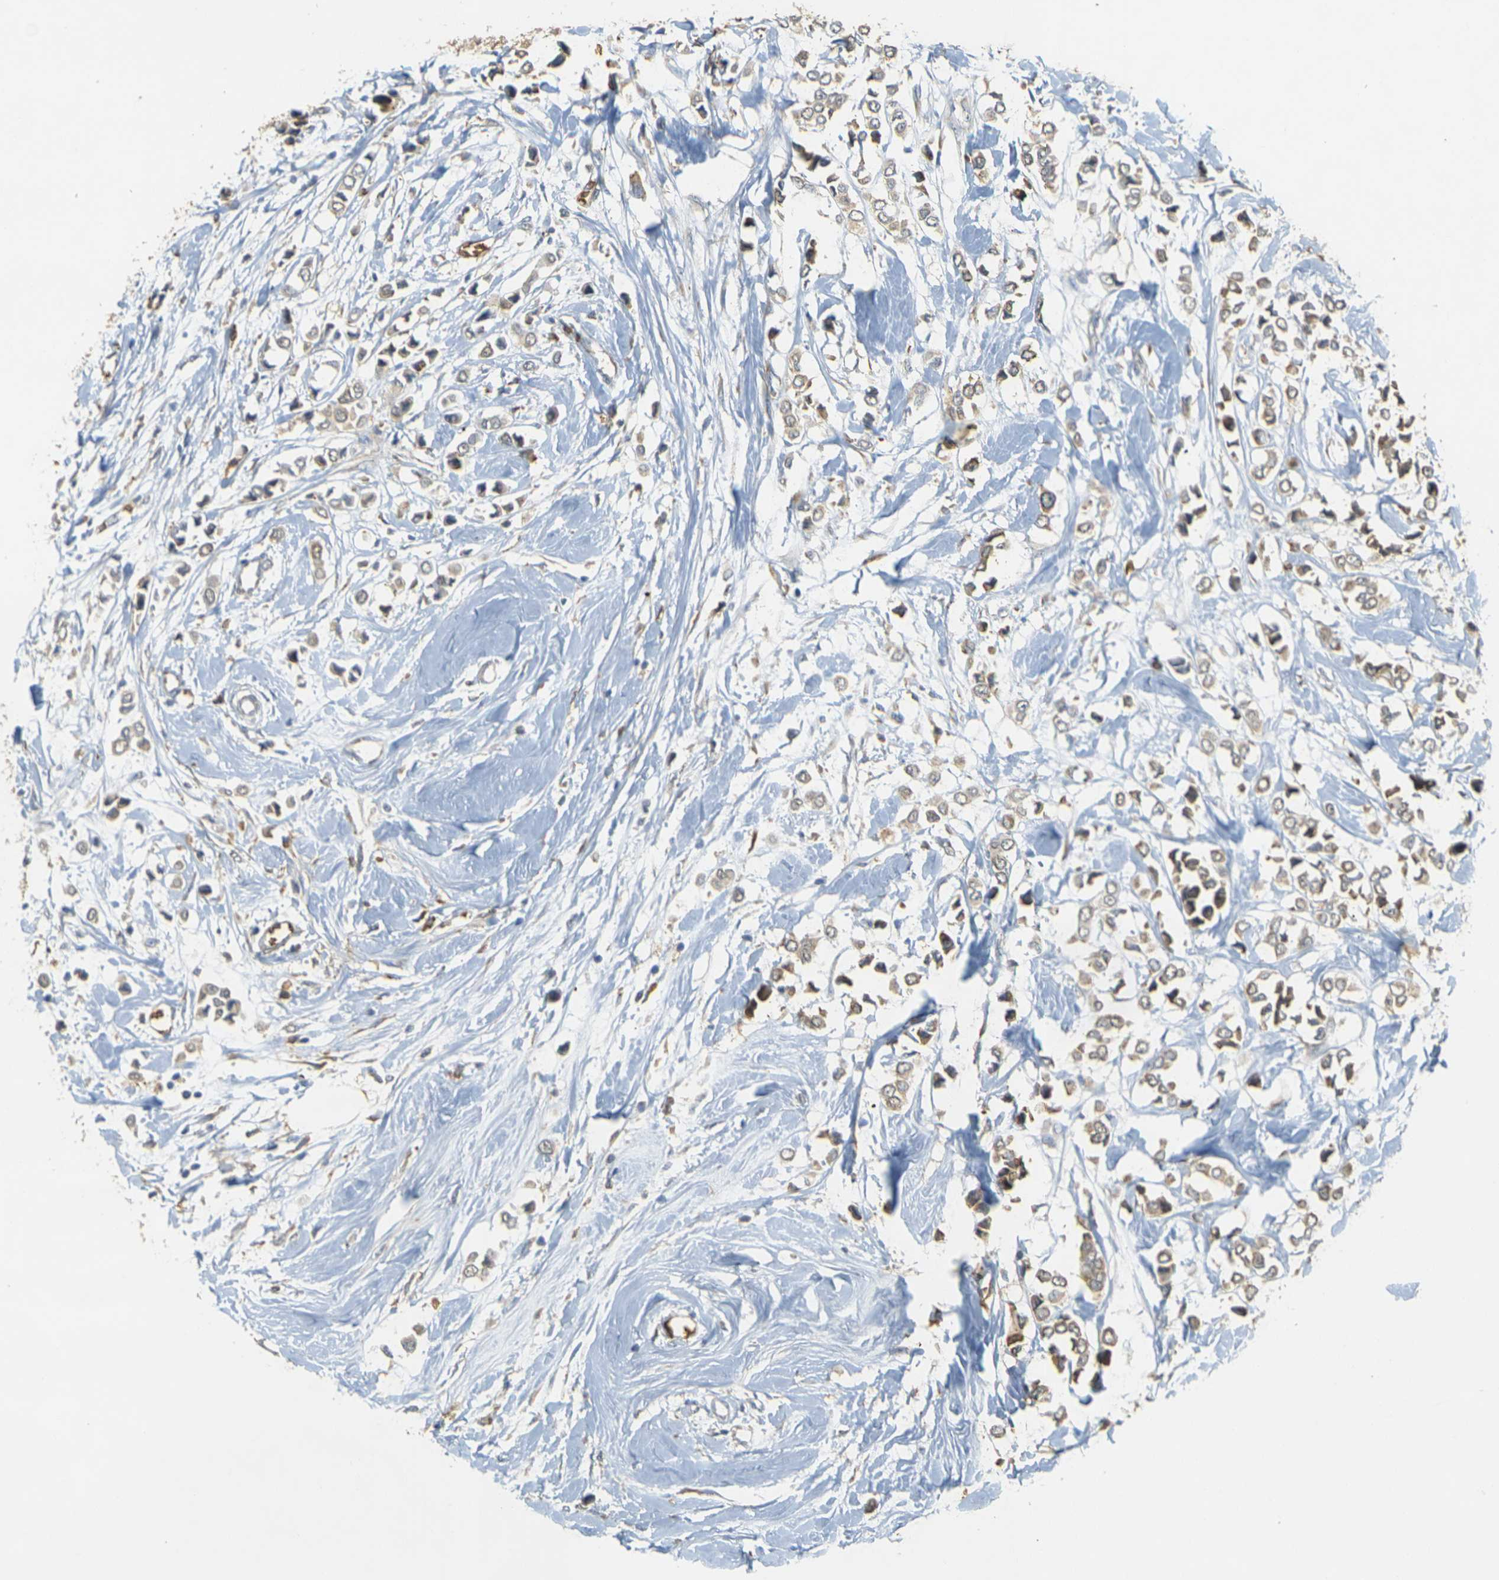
{"staining": {"intensity": "weak", "quantity": ">75%", "location": "cytoplasmic/membranous"}, "tissue": "breast cancer", "cell_type": "Tumor cells", "image_type": "cancer", "snomed": [{"axis": "morphology", "description": "Lobular carcinoma"}, {"axis": "topography", "description": "Breast"}], "caption": "Immunohistochemical staining of breast lobular carcinoma exhibits low levels of weak cytoplasmic/membranous staining in about >75% of tumor cells. Using DAB (brown) and hematoxylin (blue) stains, captured at high magnification using brightfield microscopy.", "gene": "MEGF9", "patient": {"sex": "female", "age": 51}}